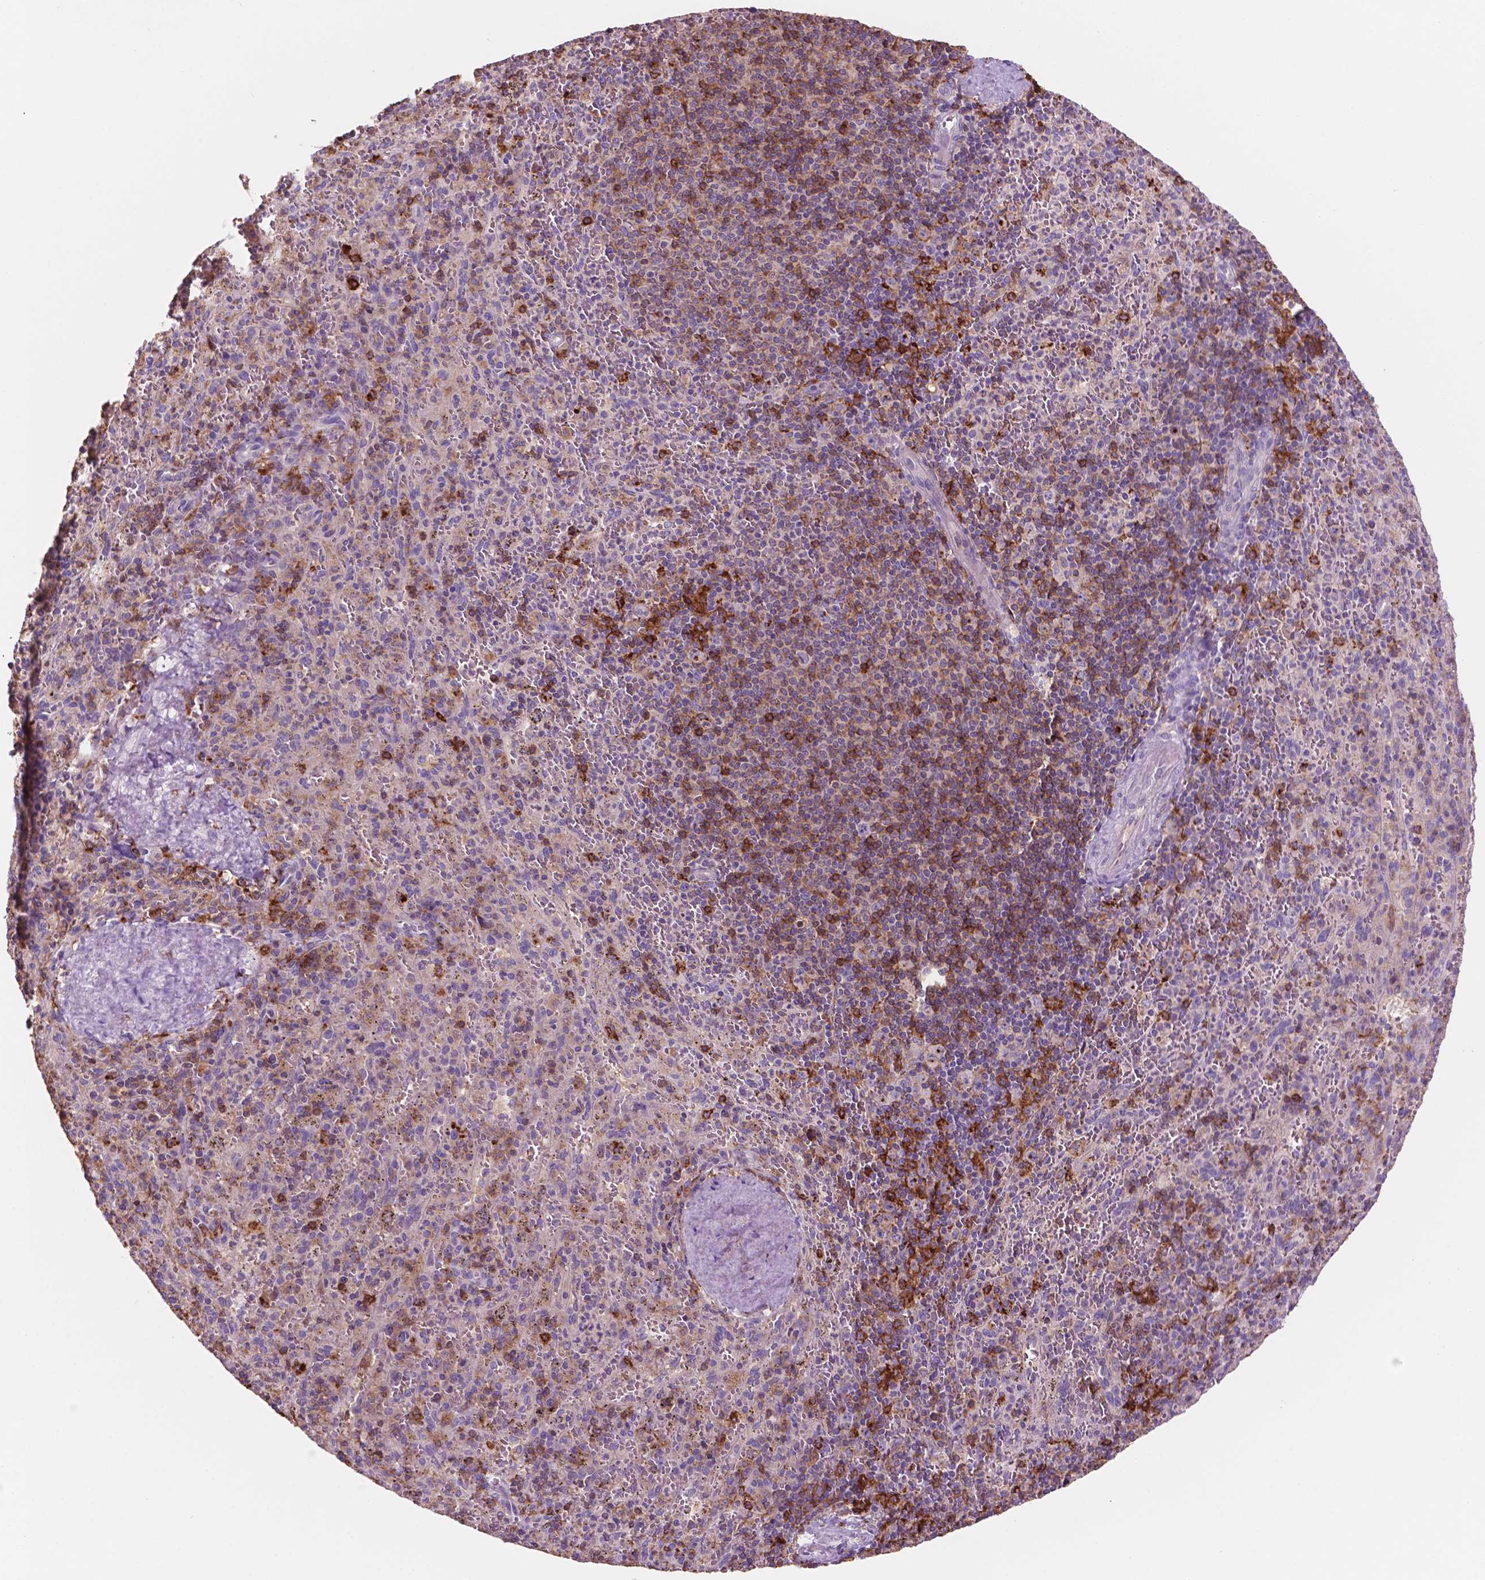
{"staining": {"intensity": "moderate", "quantity": "<25%", "location": "cytoplasmic/membranous"}, "tissue": "spleen", "cell_type": "Cells in red pulp", "image_type": "normal", "snomed": [{"axis": "morphology", "description": "Normal tissue, NOS"}, {"axis": "topography", "description": "Spleen"}], "caption": "This is a micrograph of immunohistochemistry (IHC) staining of benign spleen, which shows moderate expression in the cytoplasmic/membranous of cells in red pulp.", "gene": "MKRN2OS", "patient": {"sex": "male", "age": 57}}